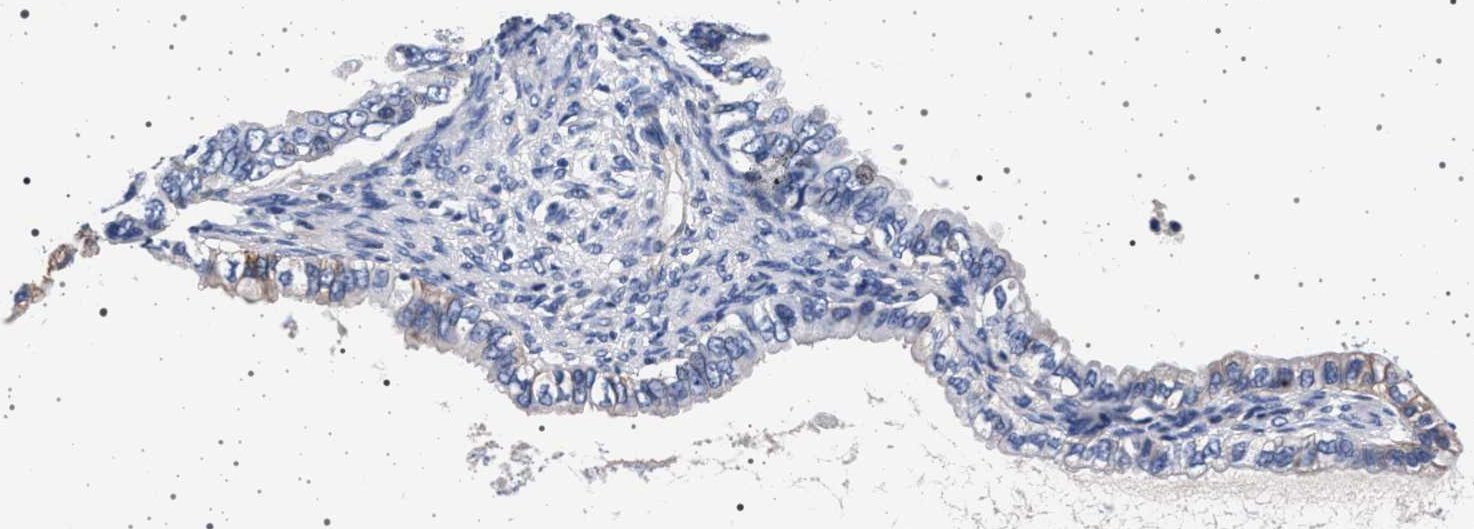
{"staining": {"intensity": "moderate", "quantity": "25%-75%", "location": "cytoplasmic/membranous"}, "tissue": "ovarian cancer", "cell_type": "Tumor cells", "image_type": "cancer", "snomed": [{"axis": "morphology", "description": "Cystadenocarcinoma, mucinous, NOS"}, {"axis": "topography", "description": "Ovary"}], "caption": "Immunohistochemistry image of ovarian cancer stained for a protein (brown), which reveals medium levels of moderate cytoplasmic/membranous positivity in about 25%-75% of tumor cells.", "gene": "SLC9A1", "patient": {"sex": "female", "age": 80}}